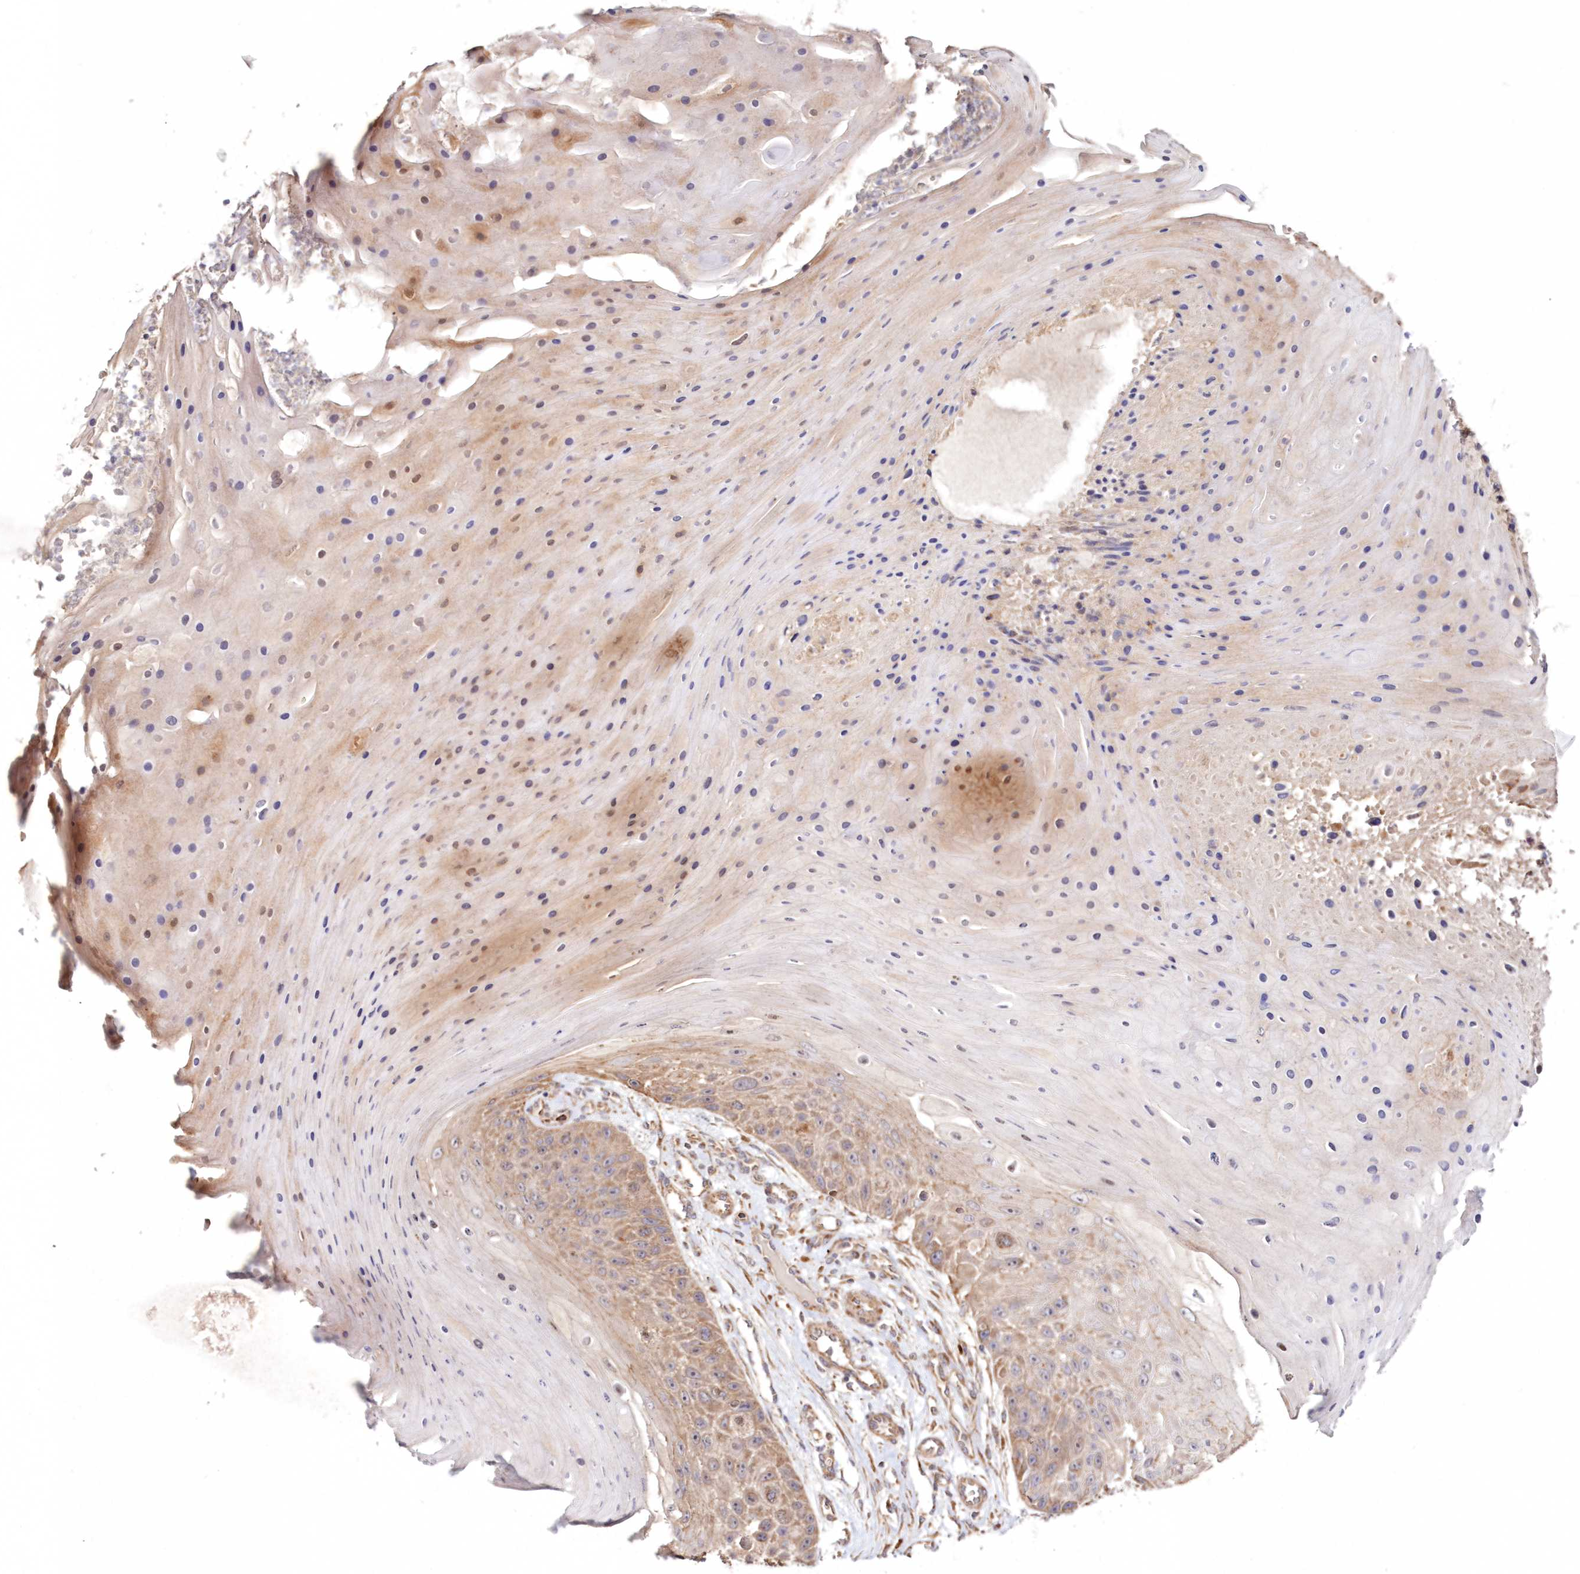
{"staining": {"intensity": "moderate", "quantity": "25%-75%", "location": "cytoplasmic/membranous"}, "tissue": "skin cancer", "cell_type": "Tumor cells", "image_type": "cancer", "snomed": [{"axis": "morphology", "description": "Squamous cell carcinoma, NOS"}, {"axis": "topography", "description": "Skin"}], "caption": "Human skin cancer (squamous cell carcinoma) stained with a protein marker shows moderate staining in tumor cells.", "gene": "DDO", "patient": {"sex": "female", "age": 88}}